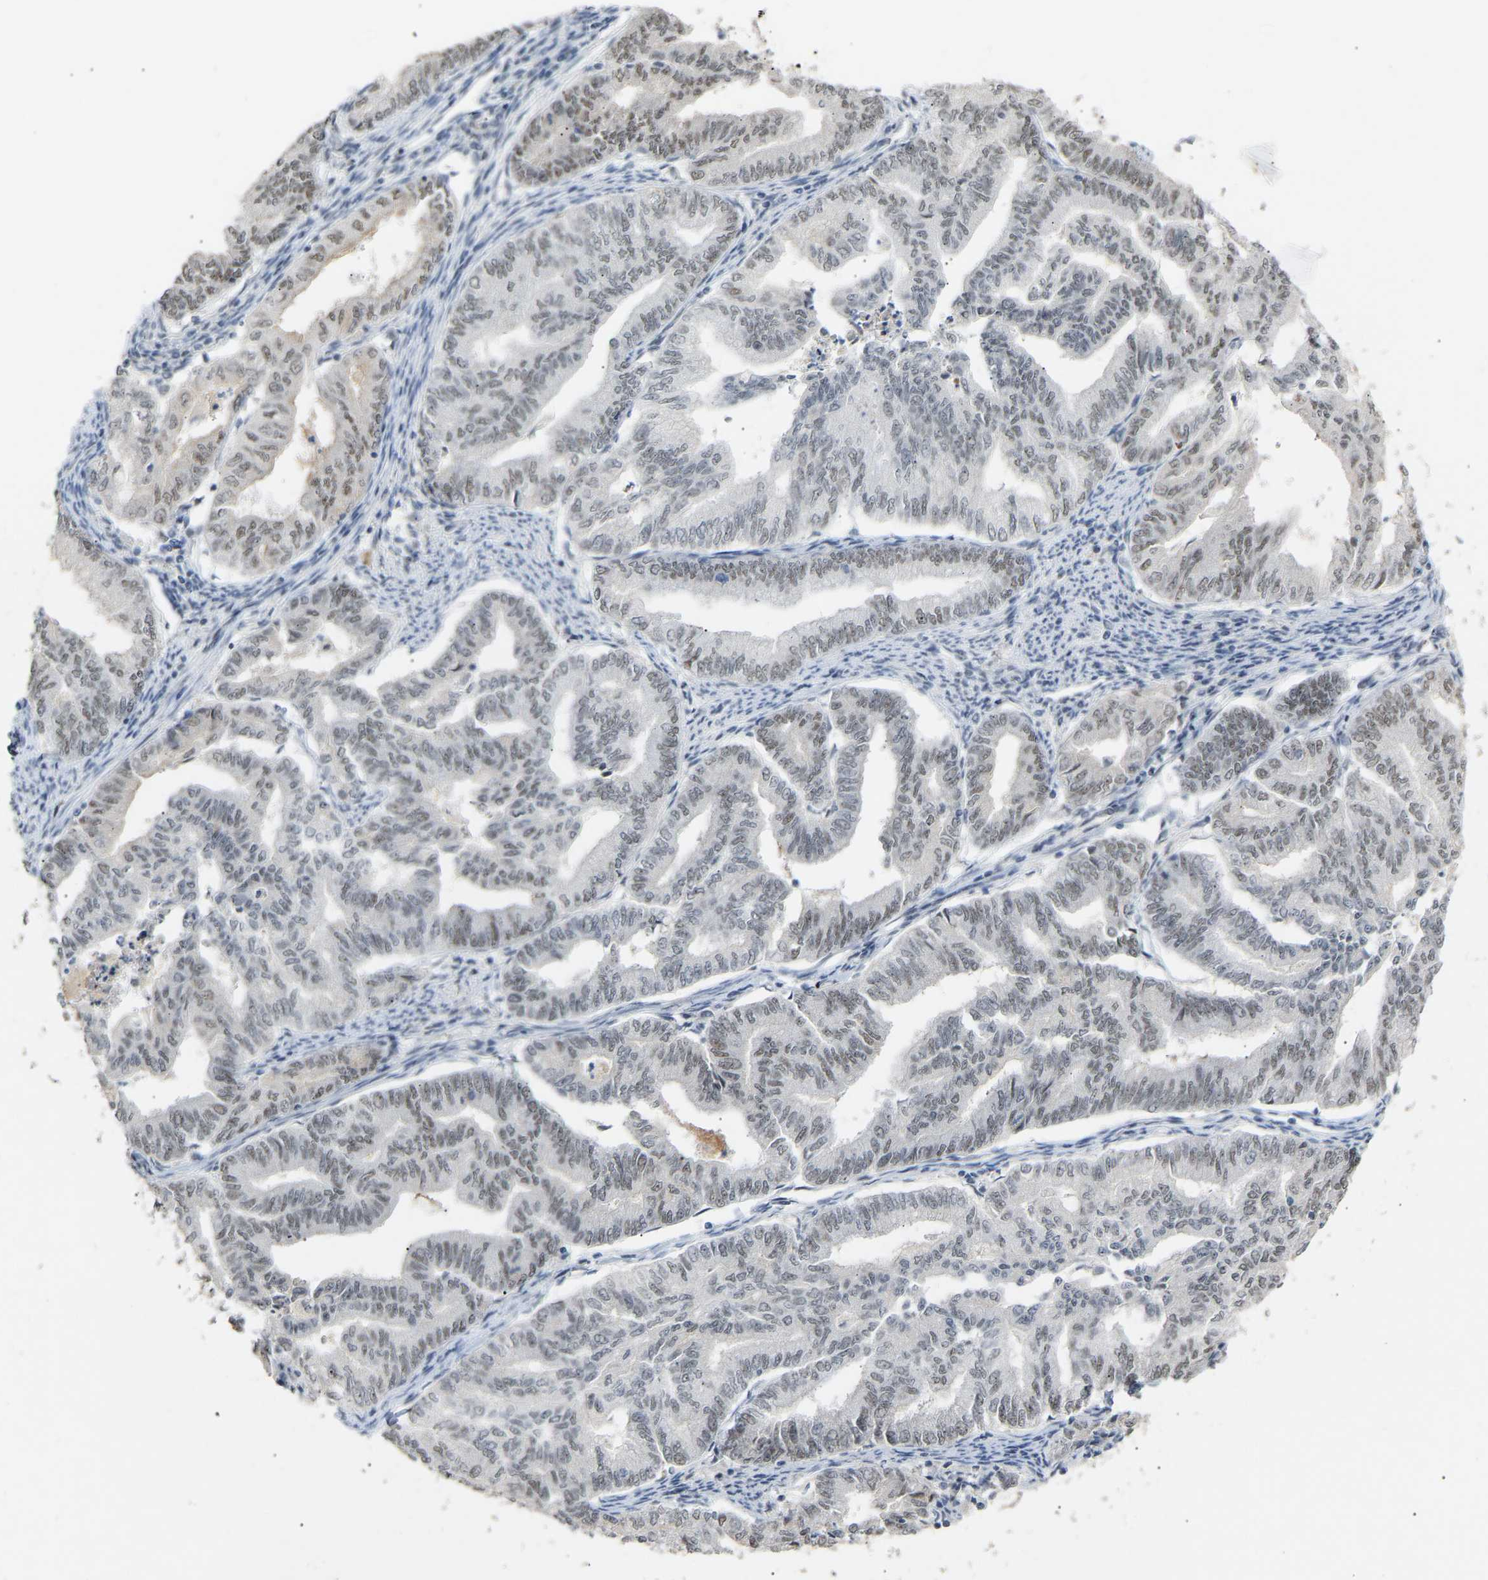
{"staining": {"intensity": "weak", "quantity": "25%-75%", "location": "nuclear"}, "tissue": "endometrial cancer", "cell_type": "Tumor cells", "image_type": "cancer", "snomed": [{"axis": "morphology", "description": "Adenocarcinoma, NOS"}, {"axis": "topography", "description": "Endometrium"}], "caption": "Immunohistochemical staining of human adenocarcinoma (endometrial) shows low levels of weak nuclear expression in about 25%-75% of tumor cells.", "gene": "NELFB", "patient": {"sex": "female", "age": 79}}